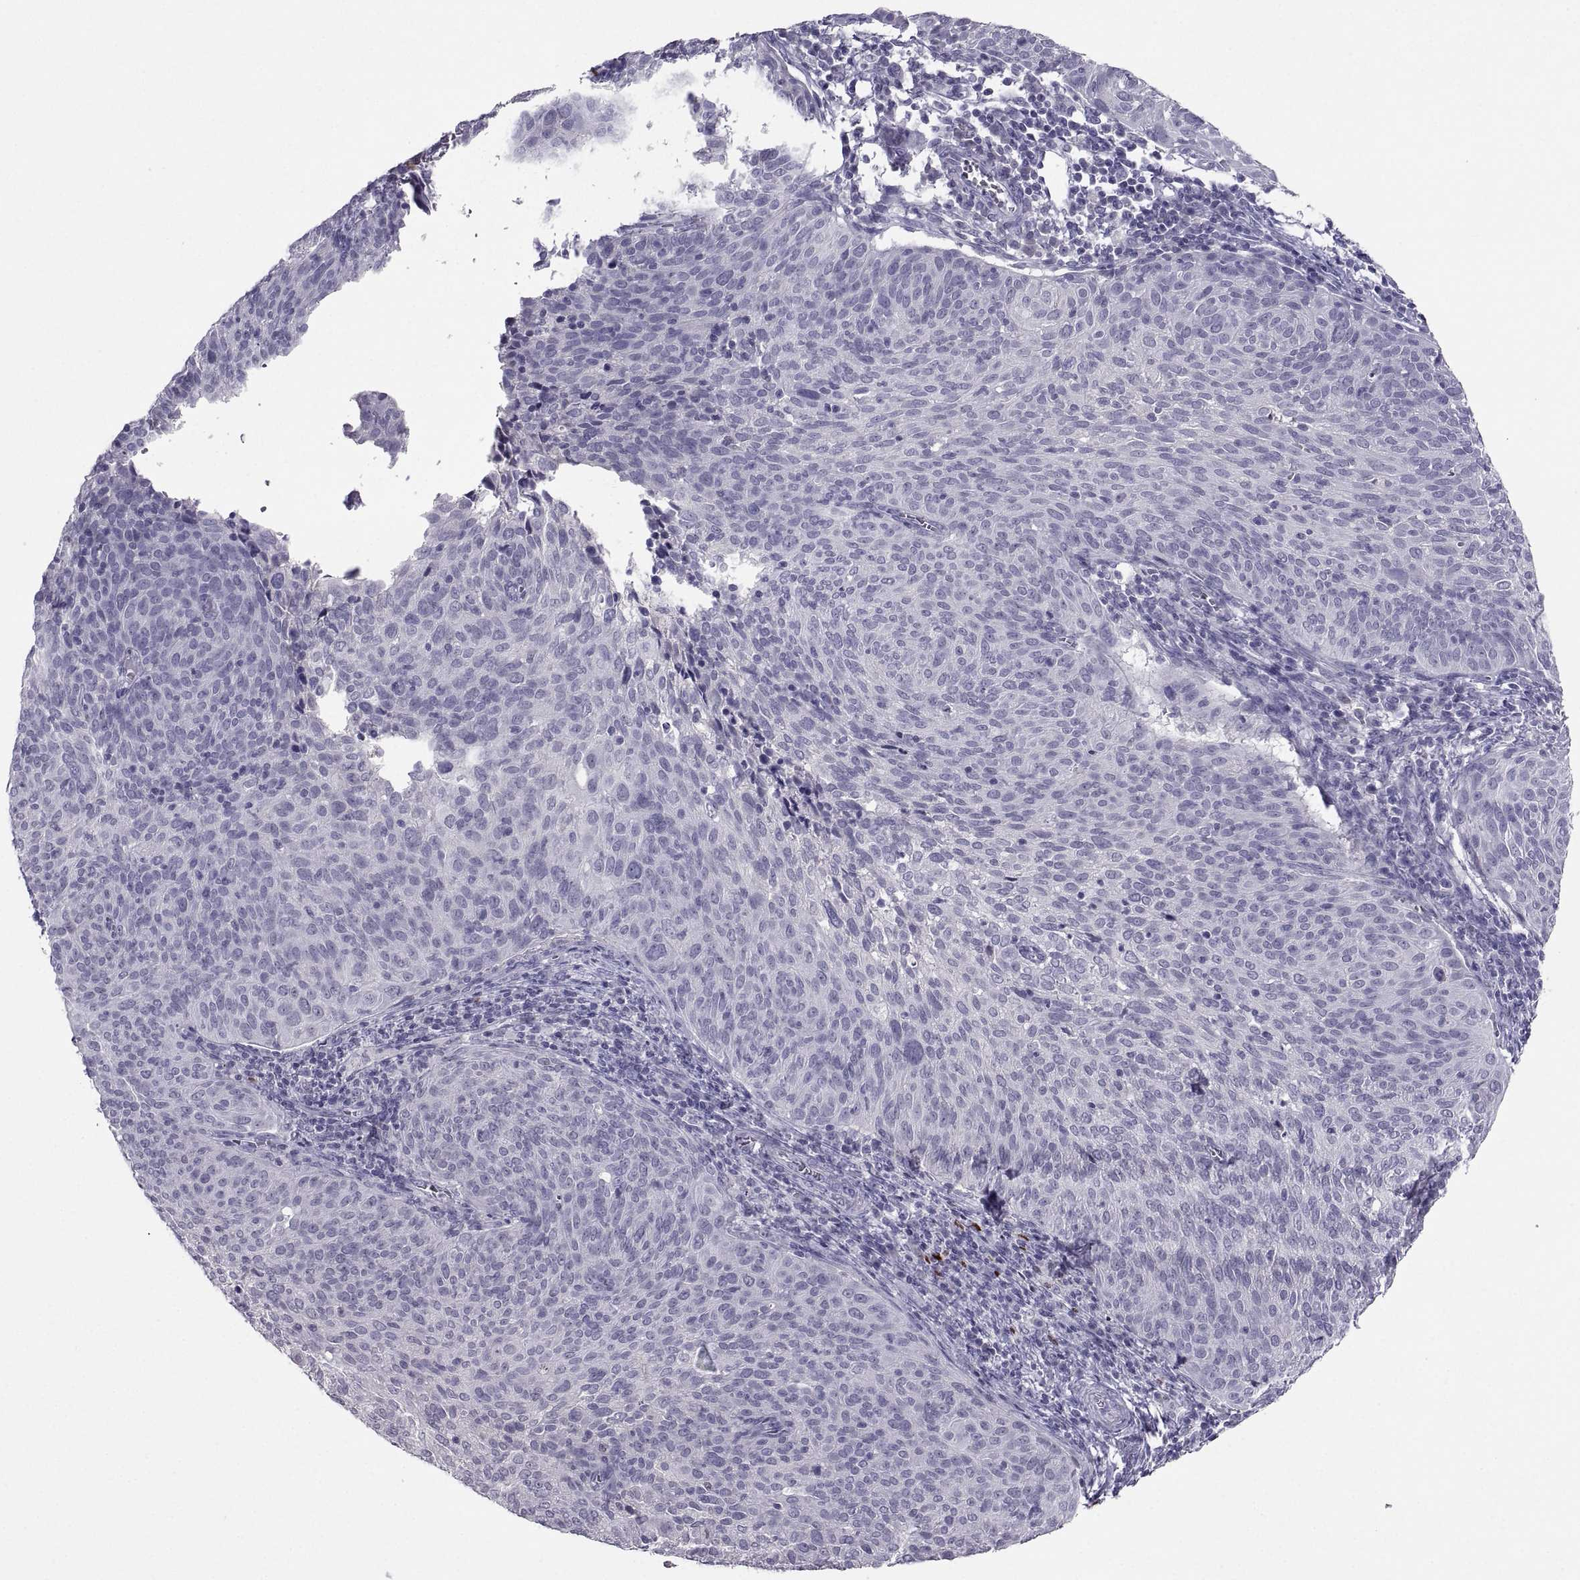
{"staining": {"intensity": "negative", "quantity": "none", "location": "none"}, "tissue": "cervical cancer", "cell_type": "Tumor cells", "image_type": "cancer", "snomed": [{"axis": "morphology", "description": "Squamous cell carcinoma, NOS"}, {"axis": "topography", "description": "Cervix"}], "caption": "The IHC photomicrograph has no significant expression in tumor cells of squamous cell carcinoma (cervical) tissue. (DAB immunohistochemistry (IHC), high magnification).", "gene": "SOX21", "patient": {"sex": "female", "age": 39}}